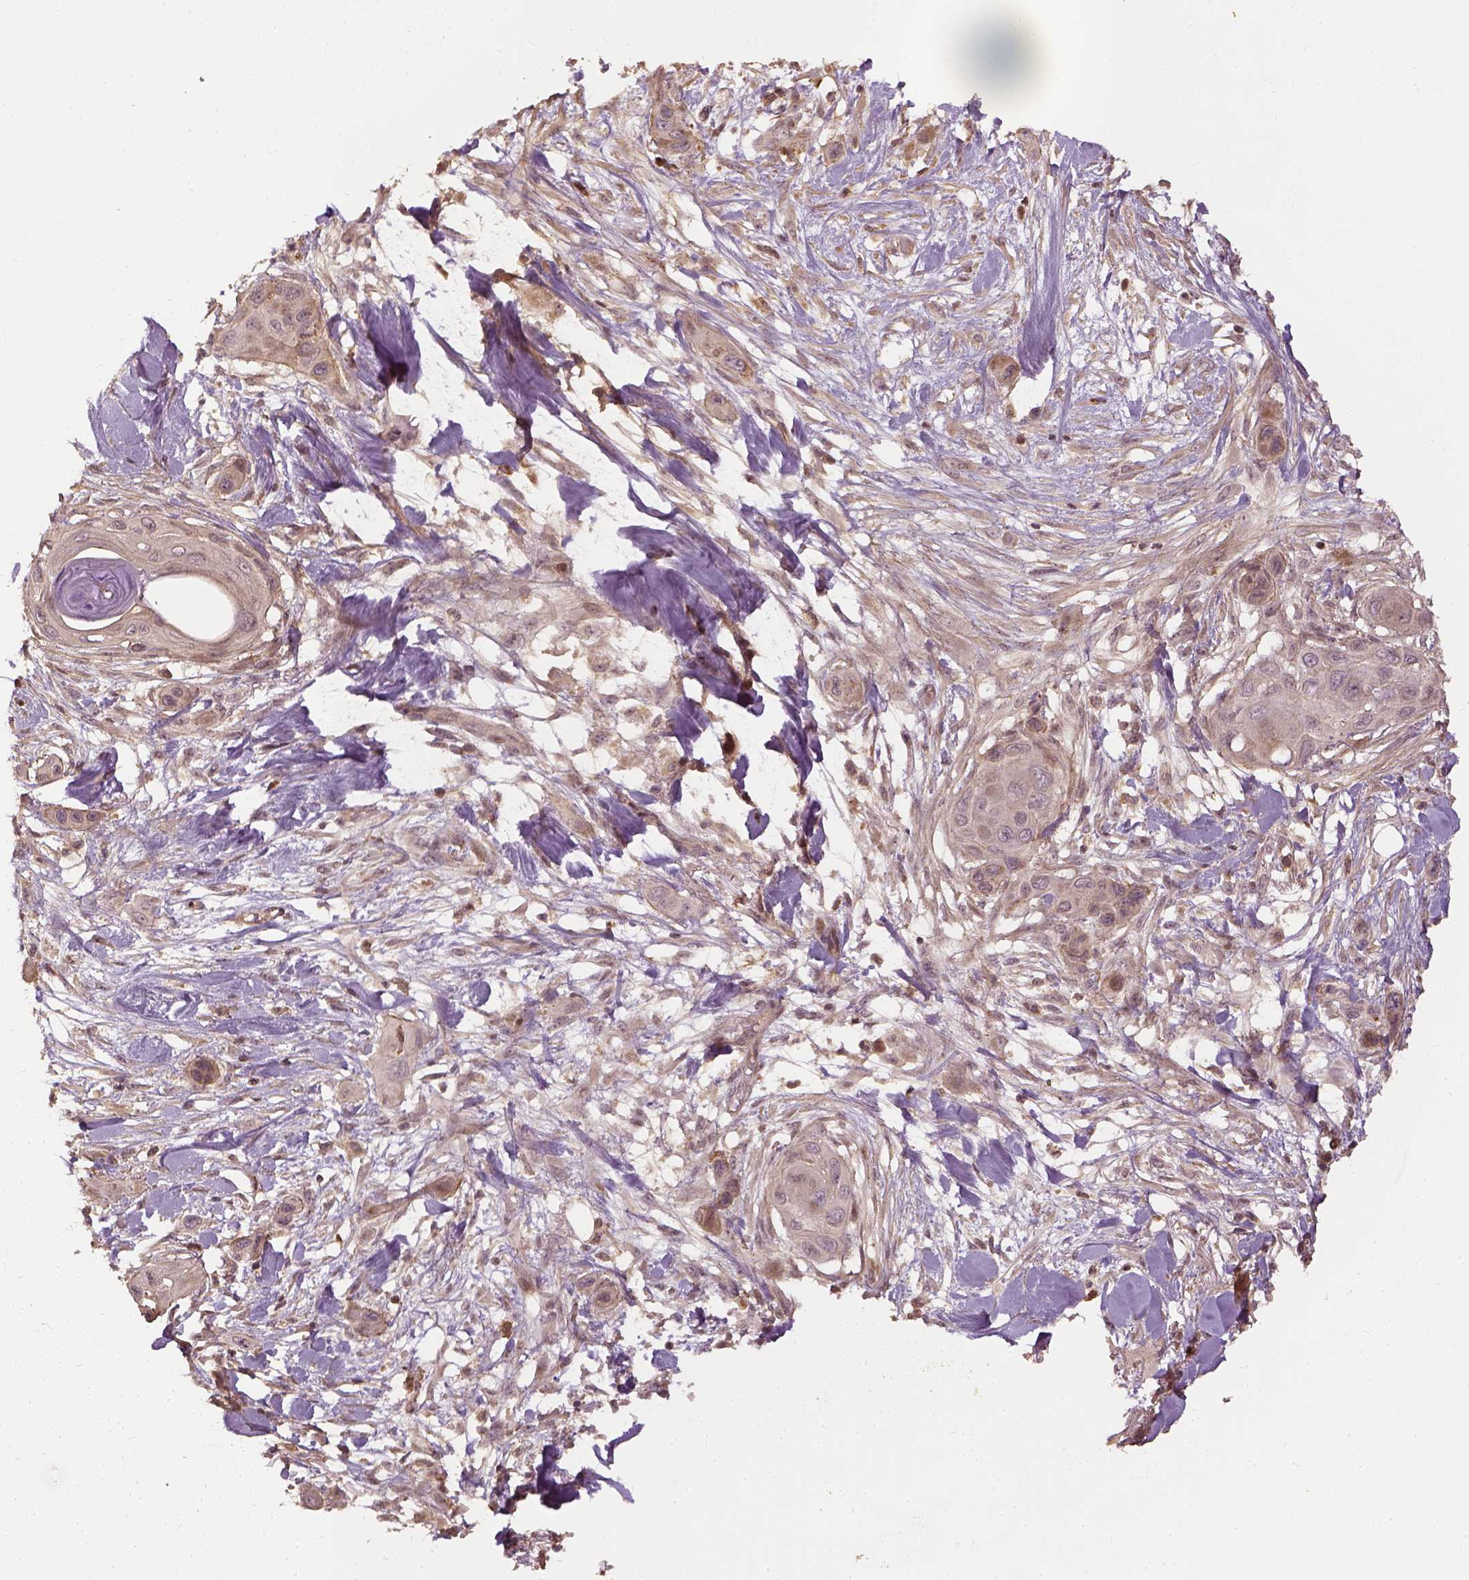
{"staining": {"intensity": "weak", "quantity": "<25%", "location": "cytoplasmic/membranous"}, "tissue": "skin cancer", "cell_type": "Tumor cells", "image_type": "cancer", "snomed": [{"axis": "morphology", "description": "Squamous cell carcinoma, NOS"}, {"axis": "topography", "description": "Skin"}], "caption": "IHC of skin cancer (squamous cell carcinoma) demonstrates no positivity in tumor cells. Nuclei are stained in blue.", "gene": "VEGFA", "patient": {"sex": "male", "age": 79}}